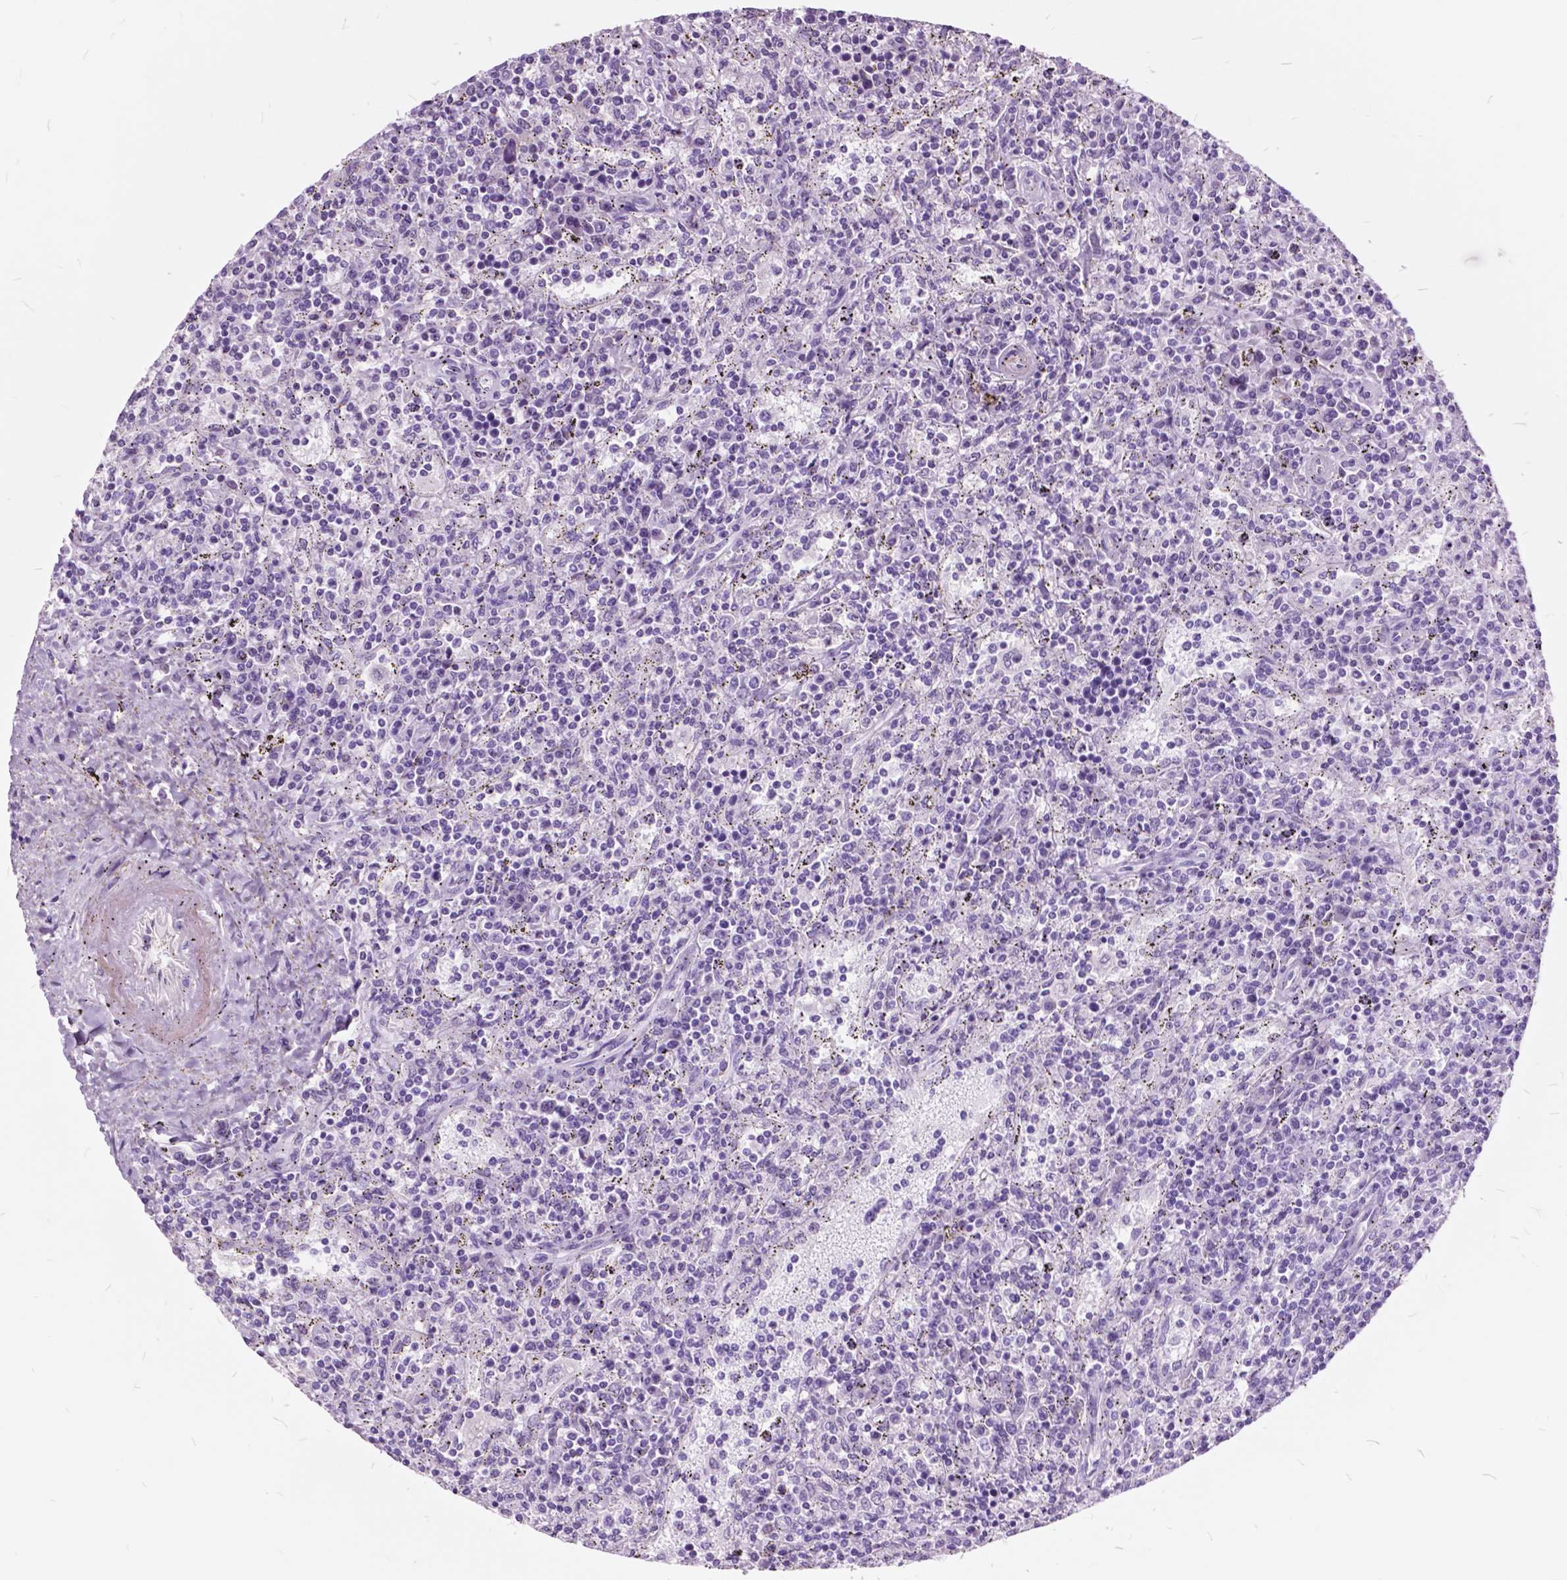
{"staining": {"intensity": "negative", "quantity": "none", "location": "none"}, "tissue": "lymphoma", "cell_type": "Tumor cells", "image_type": "cancer", "snomed": [{"axis": "morphology", "description": "Malignant lymphoma, non-Hodgkin's type, Low grade"}, {"axis": "topography", "description": "Spleen"}], "caption": "High power microscopy photomicrograph of an immunohistochemistry photomicrograph of lymphoma, revealing no significant expression in tumor cells.", "gene": "GDF9", "patient": {"sex": "male", "age": 62}}